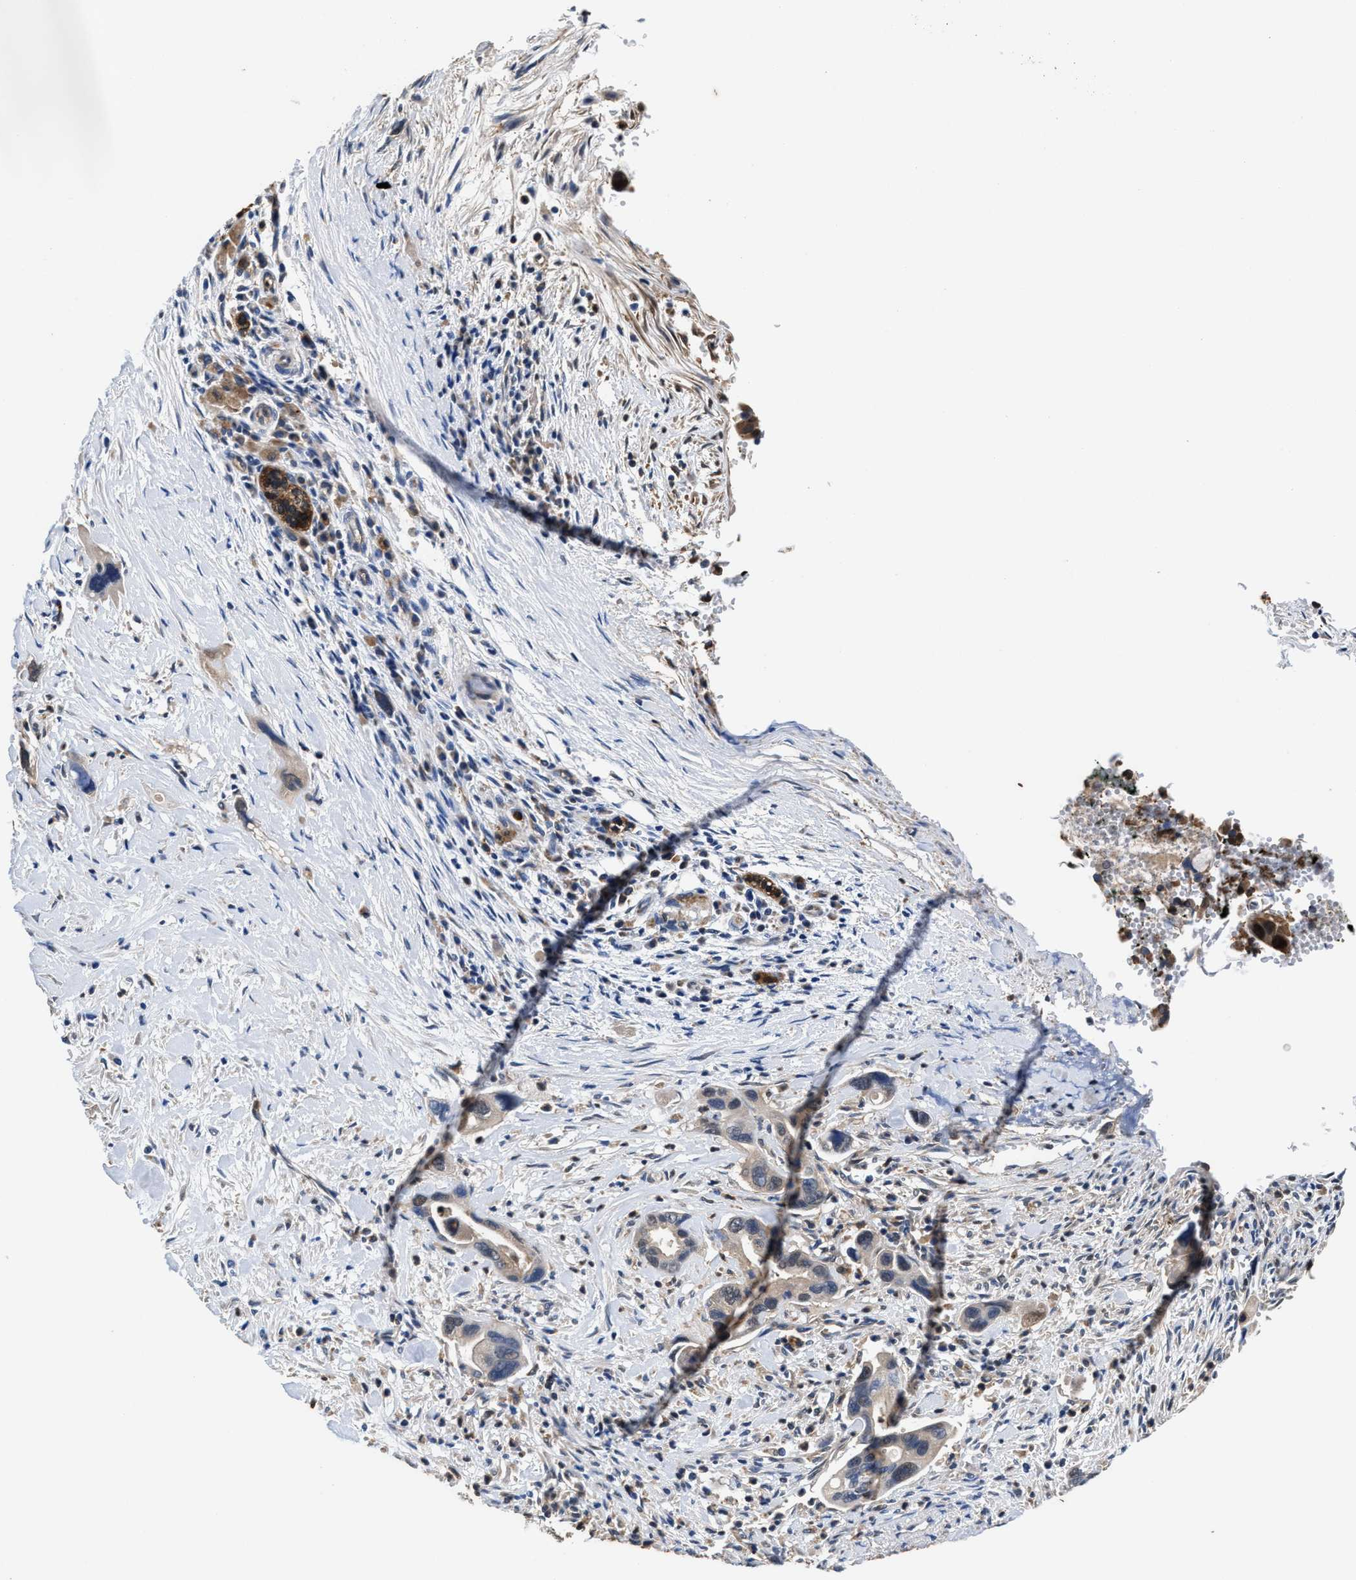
{"staining": {"intensity": "weak", "quantity": "<25%", "location": "cytoplasmic/membranous,nuclear"}, "tissue": "pancreatic cancer", "cell_type": "Tumor cells", "image_type": "cancer", "snomed": [{"axis": "morphology", "description": "Adenocarcinoma, NOS"}, {"axis": "topography", "description": "Pancreas"}], "caption": "Tumor cells show no significant protein positivity in pancreatic cancer.", "gene": "ACLY", "patient": {"sex": "female", "age": 70}}